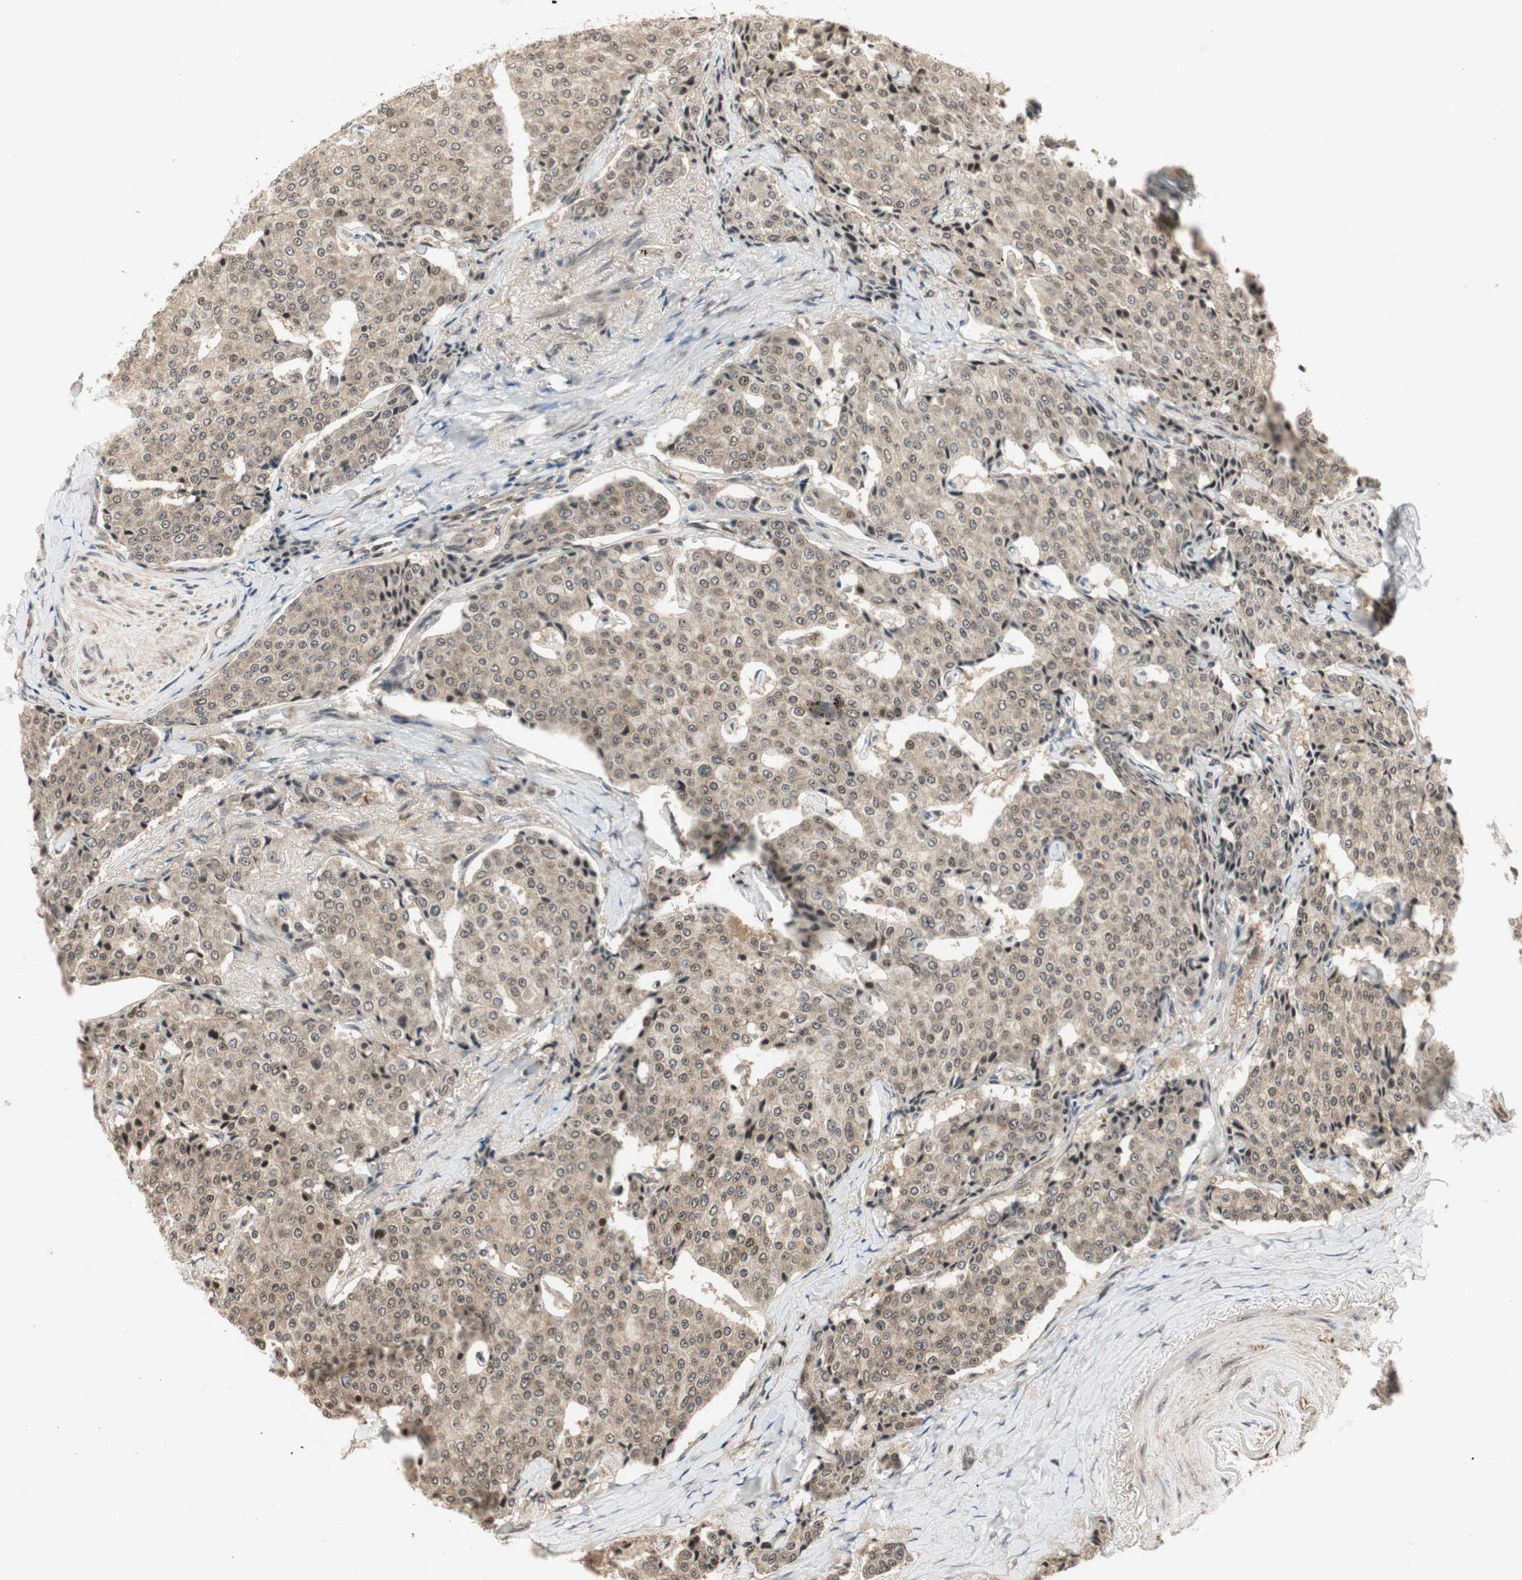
{"staining": {"intensity": "moderate", "quantity": ">75%", "location": "cytoplasmic/membranous,nuclear"}, "tissue": "carcinoid", "cell_type": "Tumor cells", "image_type": "cancer", "snomed": [{"axis": "morphology", "description": "Carcinoid, malignant, NOS"}, {"axis": "topography", "description": "Colon"}], "caption": "Protein staining by immunohistochemistry (IHC) displays moderate cytoplasmic/membranous and nuclear expression in about >75% of tumor cells in carcinoid (malignant). The staining was performed using DAB to visualize the protein expression in brown, while the nuclei were stained in blue with hematoxylin (Magnification: 20x).", "gene": "CSNK2B", "patient": {"sex": "female", "age": 61}}